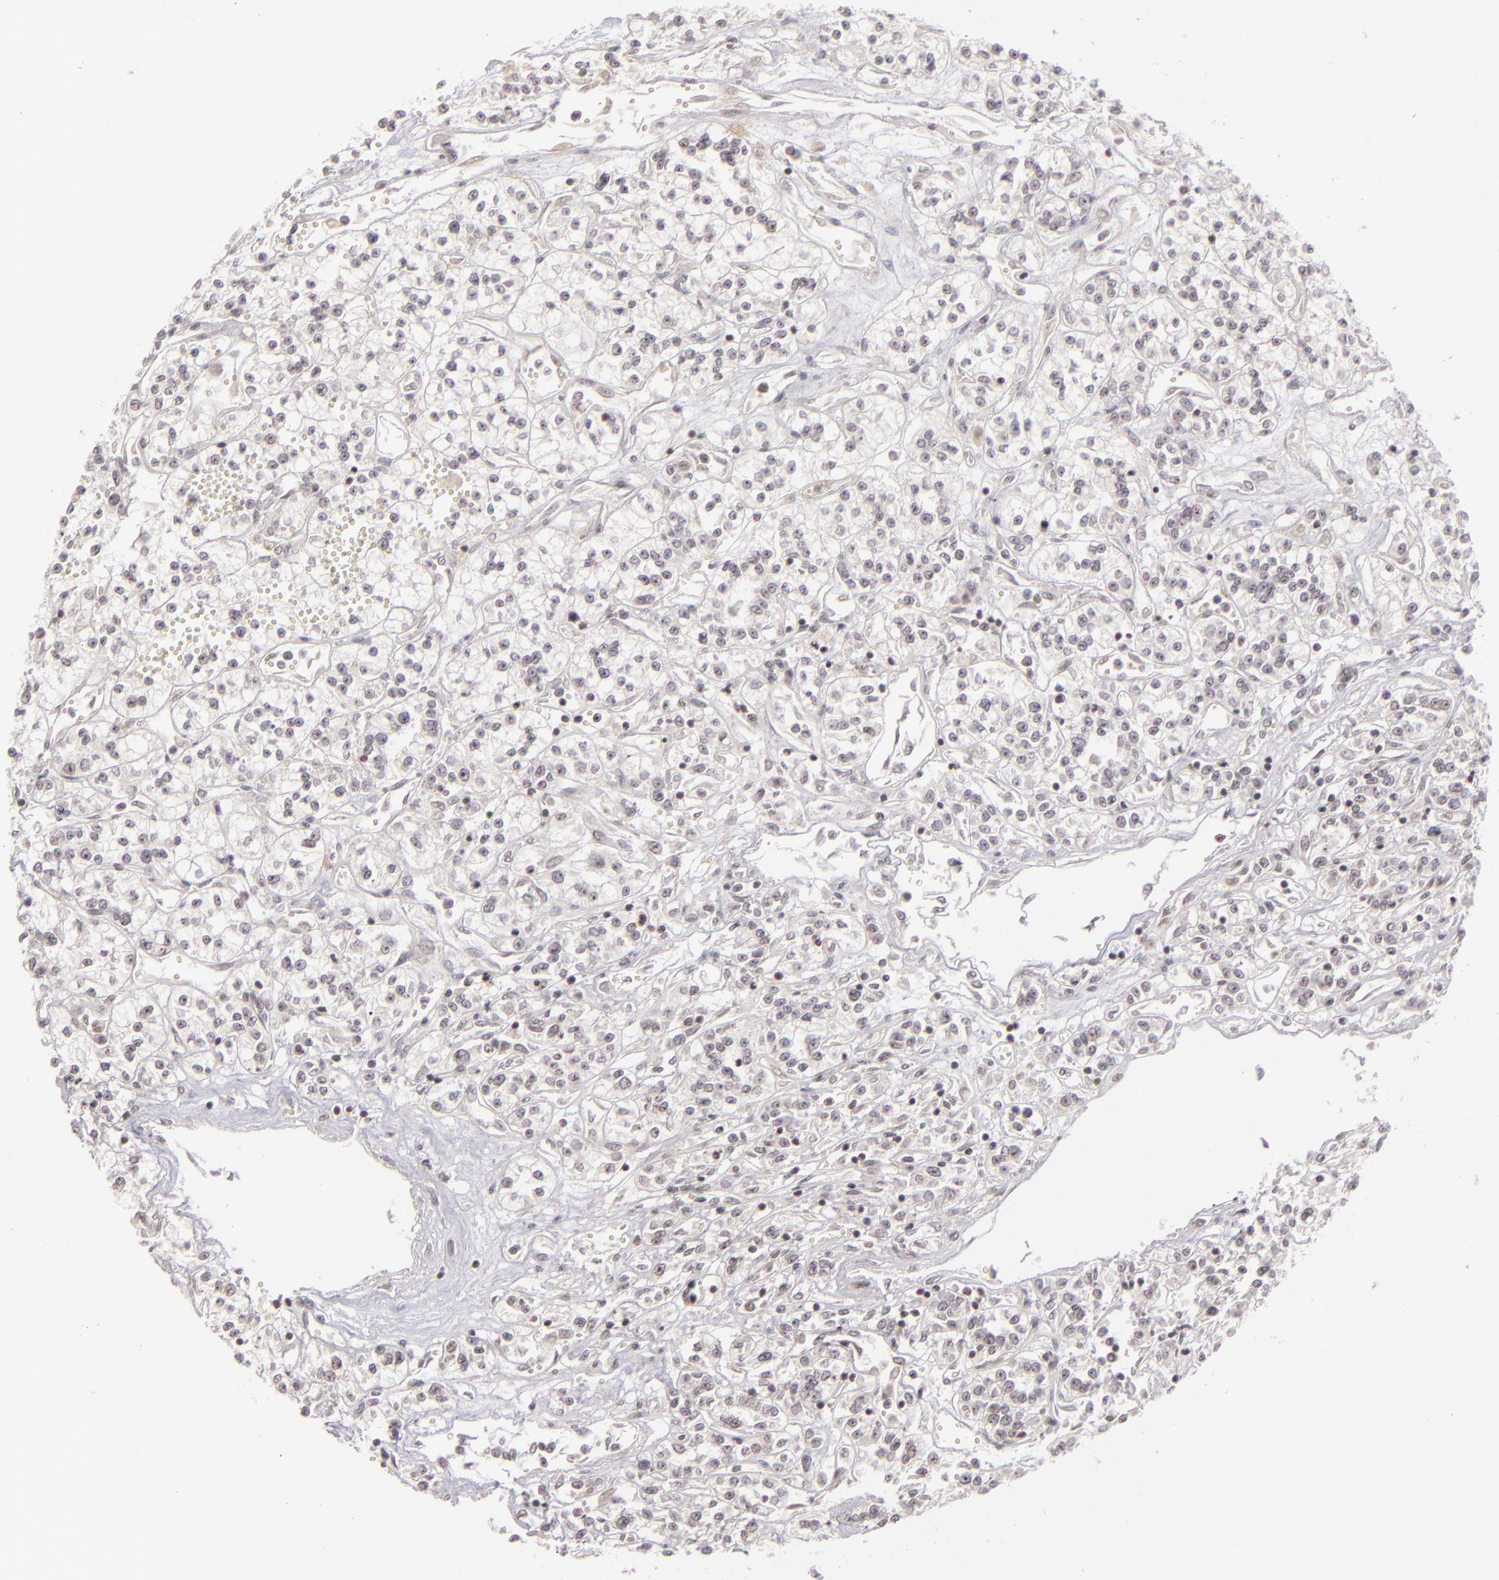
{"staining": {"intensity": "negative", "quantity": "none", "location": "none"}, "tissue": "renal cancer", "cell_type": "Tumor cells", "image_type": "cancer", "snomed": [{"axis": "morphology", "description": "Adenocarcinoma, NOS"}, {"axis": "topography", "description": "Kidney"}], "caption": "High magnification brightfield microscopy of renal cancer (adenocarcinoma) stained with DAB (brown) and counterstained with hematoxylin (blue): tumor cells show no significant staining. (DAB (3,3'-diaminobenzidine) IHC, high magnification).", "gene": "DAXX", "patient": {"sex": "female", "age": 76}}